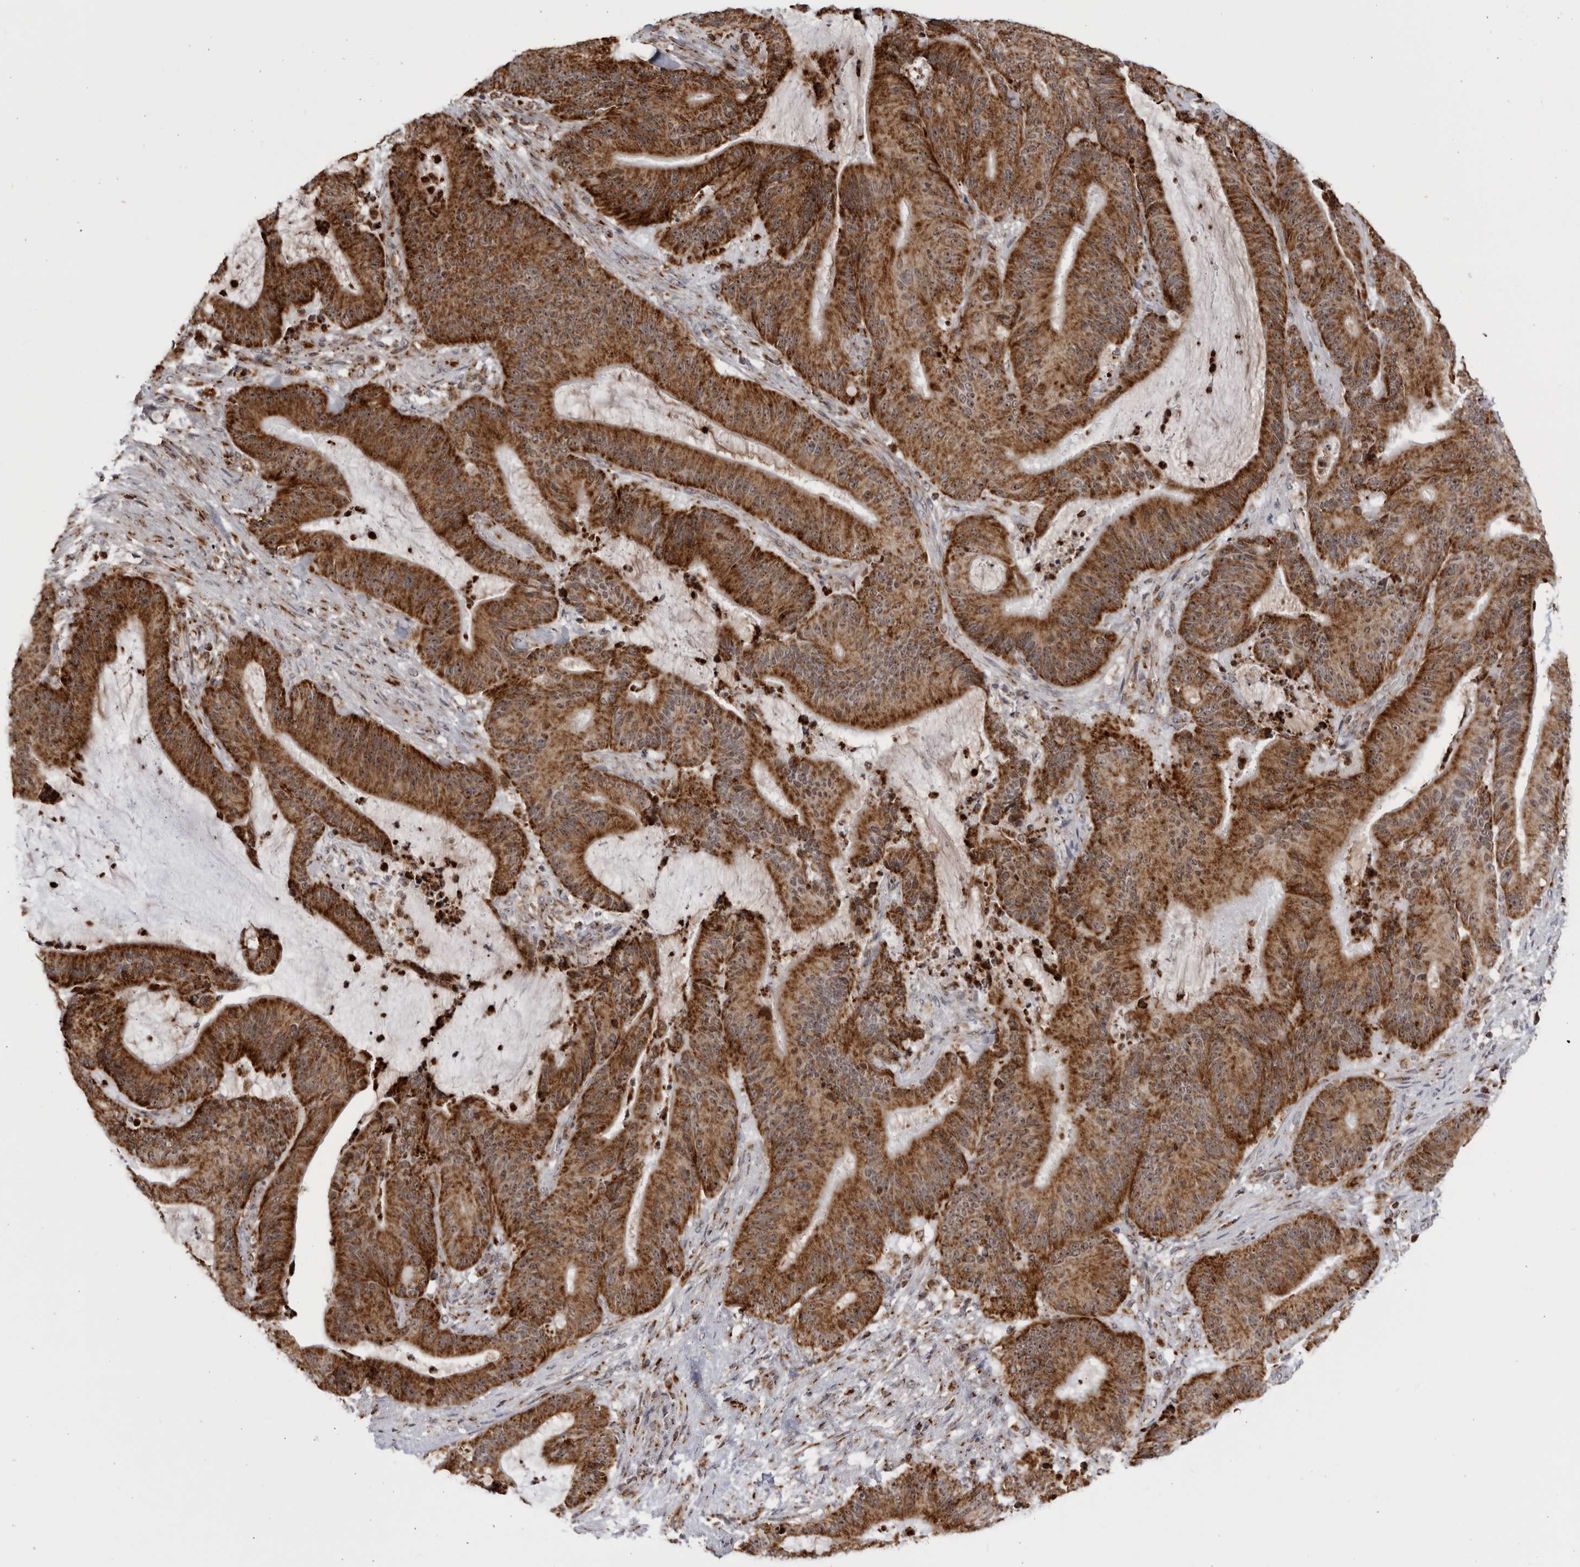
{"staining": {"intensity": "strong", "quantity": ">75%", "location": "cytoplasmic/membranous"}, "tissue": "liver cancer", "cell_type": "Tumor cells", "image_type": "cancer", "snomed": [{"axis": "morphology", "description": "Normal tissue, NOS"}, {"axis": "morphology", "description": "Cholangiocarcinoma"}, {"axis": "topography", "description": "Liver"}, {"axis": "topography", "description": "Peripheral nerve tissue"}], "caption": "This photomicrograph shows immunohistochemistry (IHC) staining of human cholangiocarcinoma (liver), with high strong cytoplasmic/membranous expression in approximately >75% of tumor cells.", "gene": "RBM34", "patient": {"sex": "female", "age": 73}}